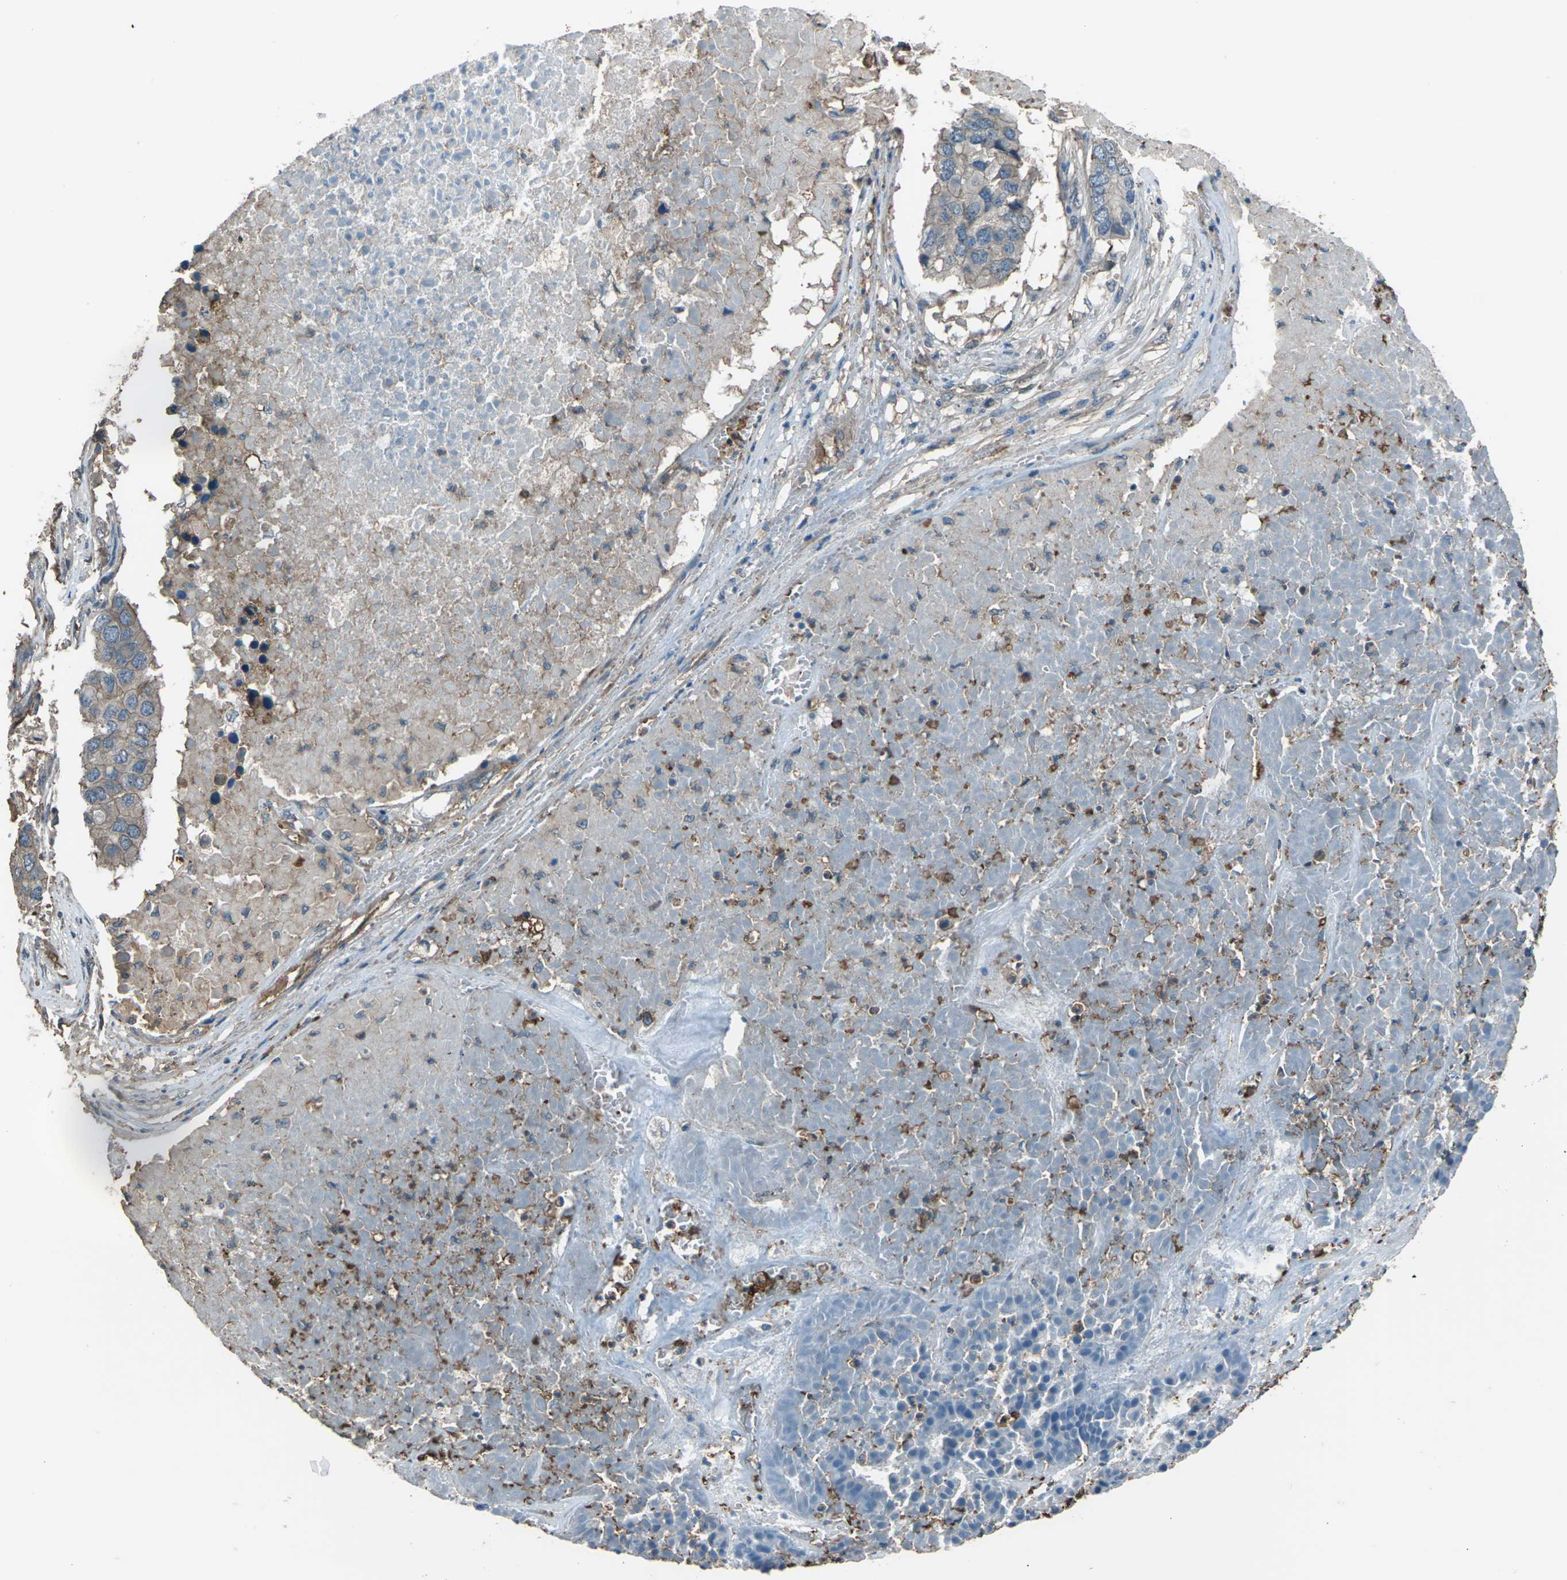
{"staining": {"intensity": "weak", "quantity": ">75%", "location": "cytoplasmic/membranous"}, "tissue": "pancreatic cancer", "cell_type": "Tumor cells", "image_type": "cancer", "snomed": [{"axis": "morphology", "description": "Adenocarcinoma, NOS"}, {"axis": "topography", "description": "Pancreas"}], "caption": "Human adenocarcinoma (pancreatic) stained for a protein (brown) displays weak cytoplasmic/membranous positive expression in about >75% of tumor cells.", "gene": "CMTM4", "patient": {"sex": "male", "age": 50}}